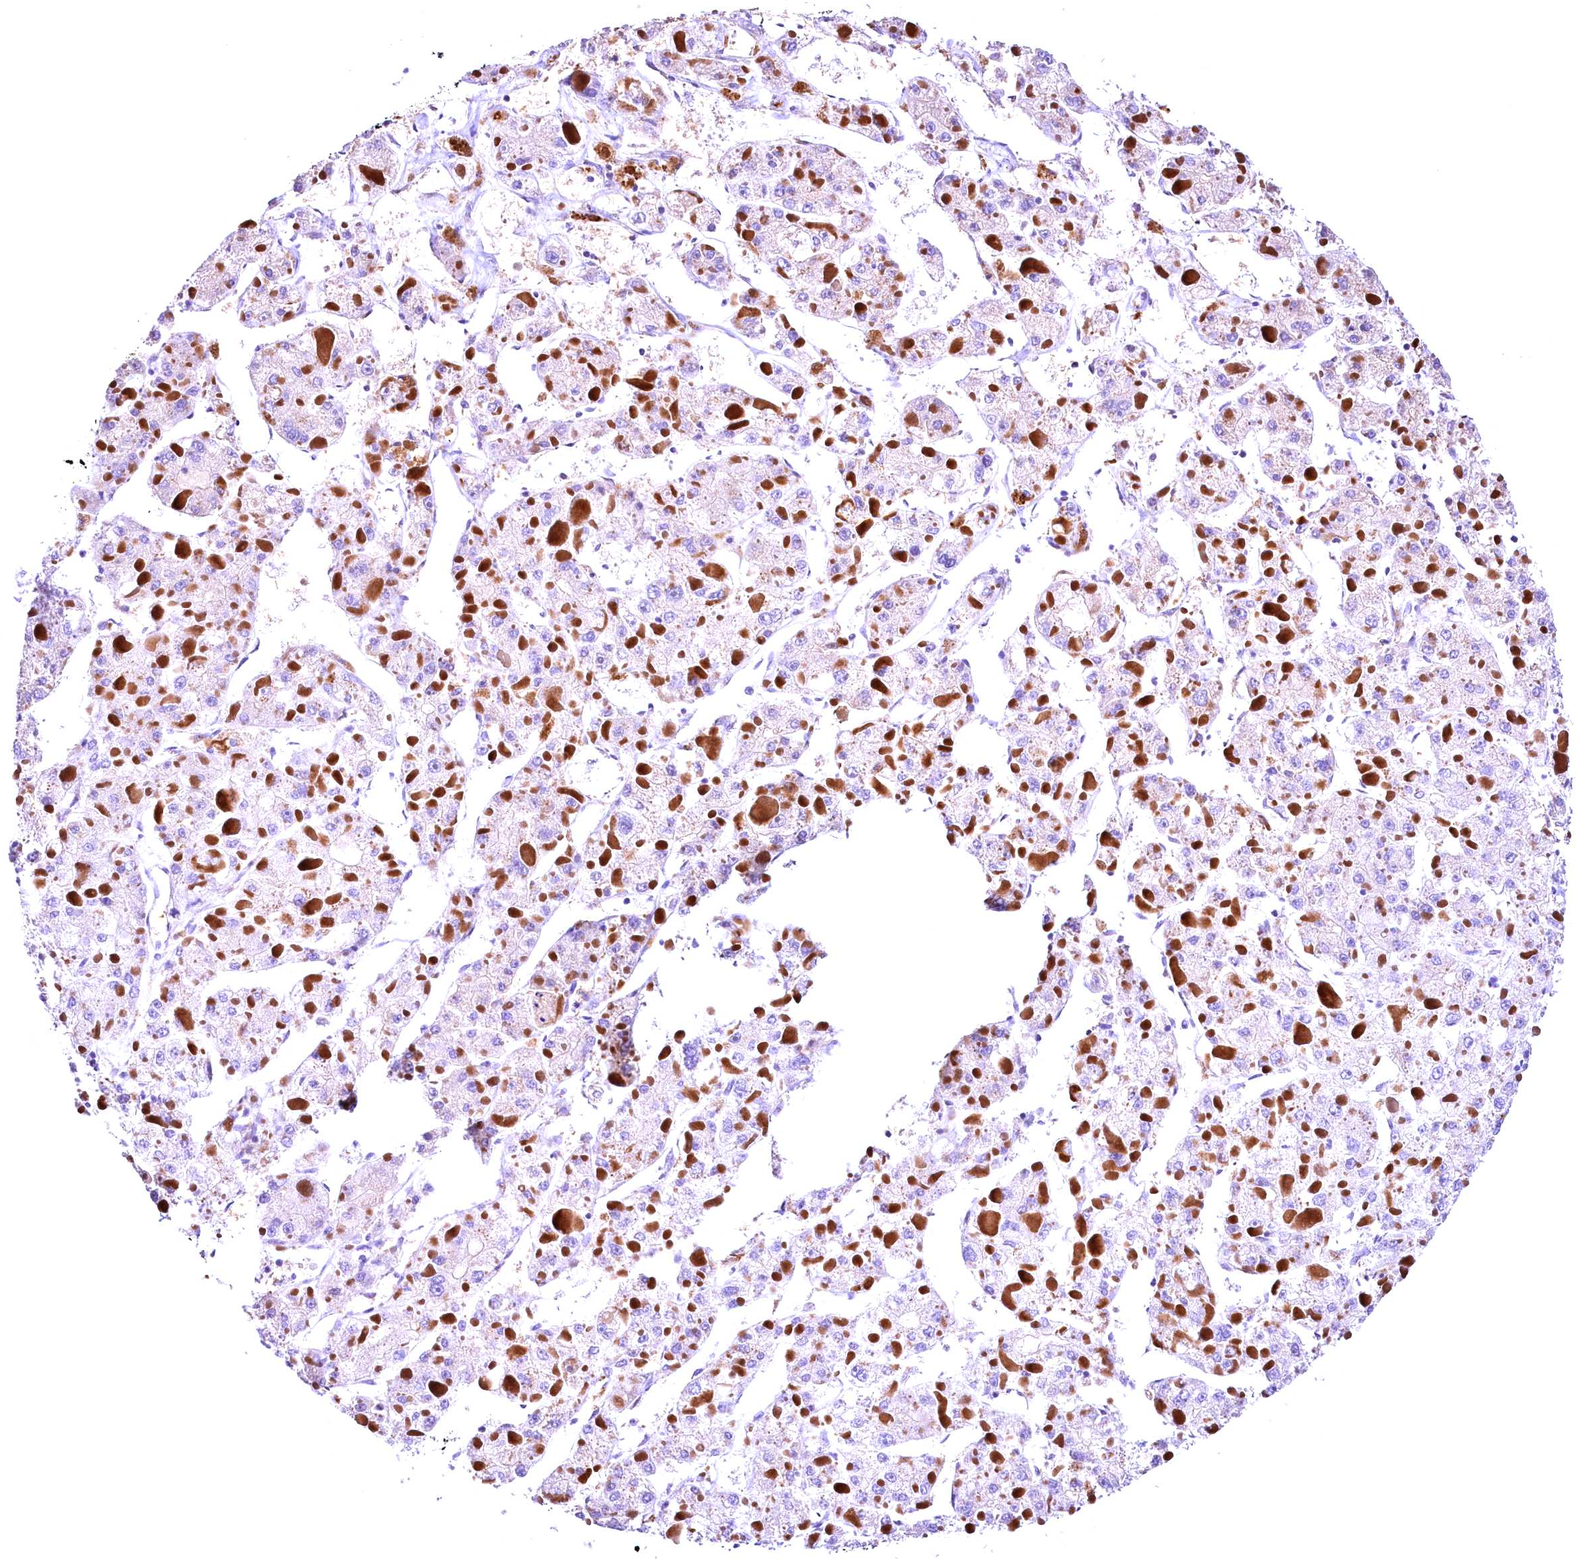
{"staining": {"intensity": "negative", "quantity": "none", "location": "none"}, "tissue": "liver cancer", "cell_type": "Tumor cells", "image_type": "cancer", "snomed": [{"axis": "morphology", "description": "Carcinoma, Hepatocellular, NOS"}, {"axis": "topography", "description": "Liver"}], "caption": "Immunohistochemistry of hepatocellular carcinoma (liver) exhibits no positivity in tumor cells.", "gene": "ARMC6", "patient": {"sex": "female", "age": 73}}